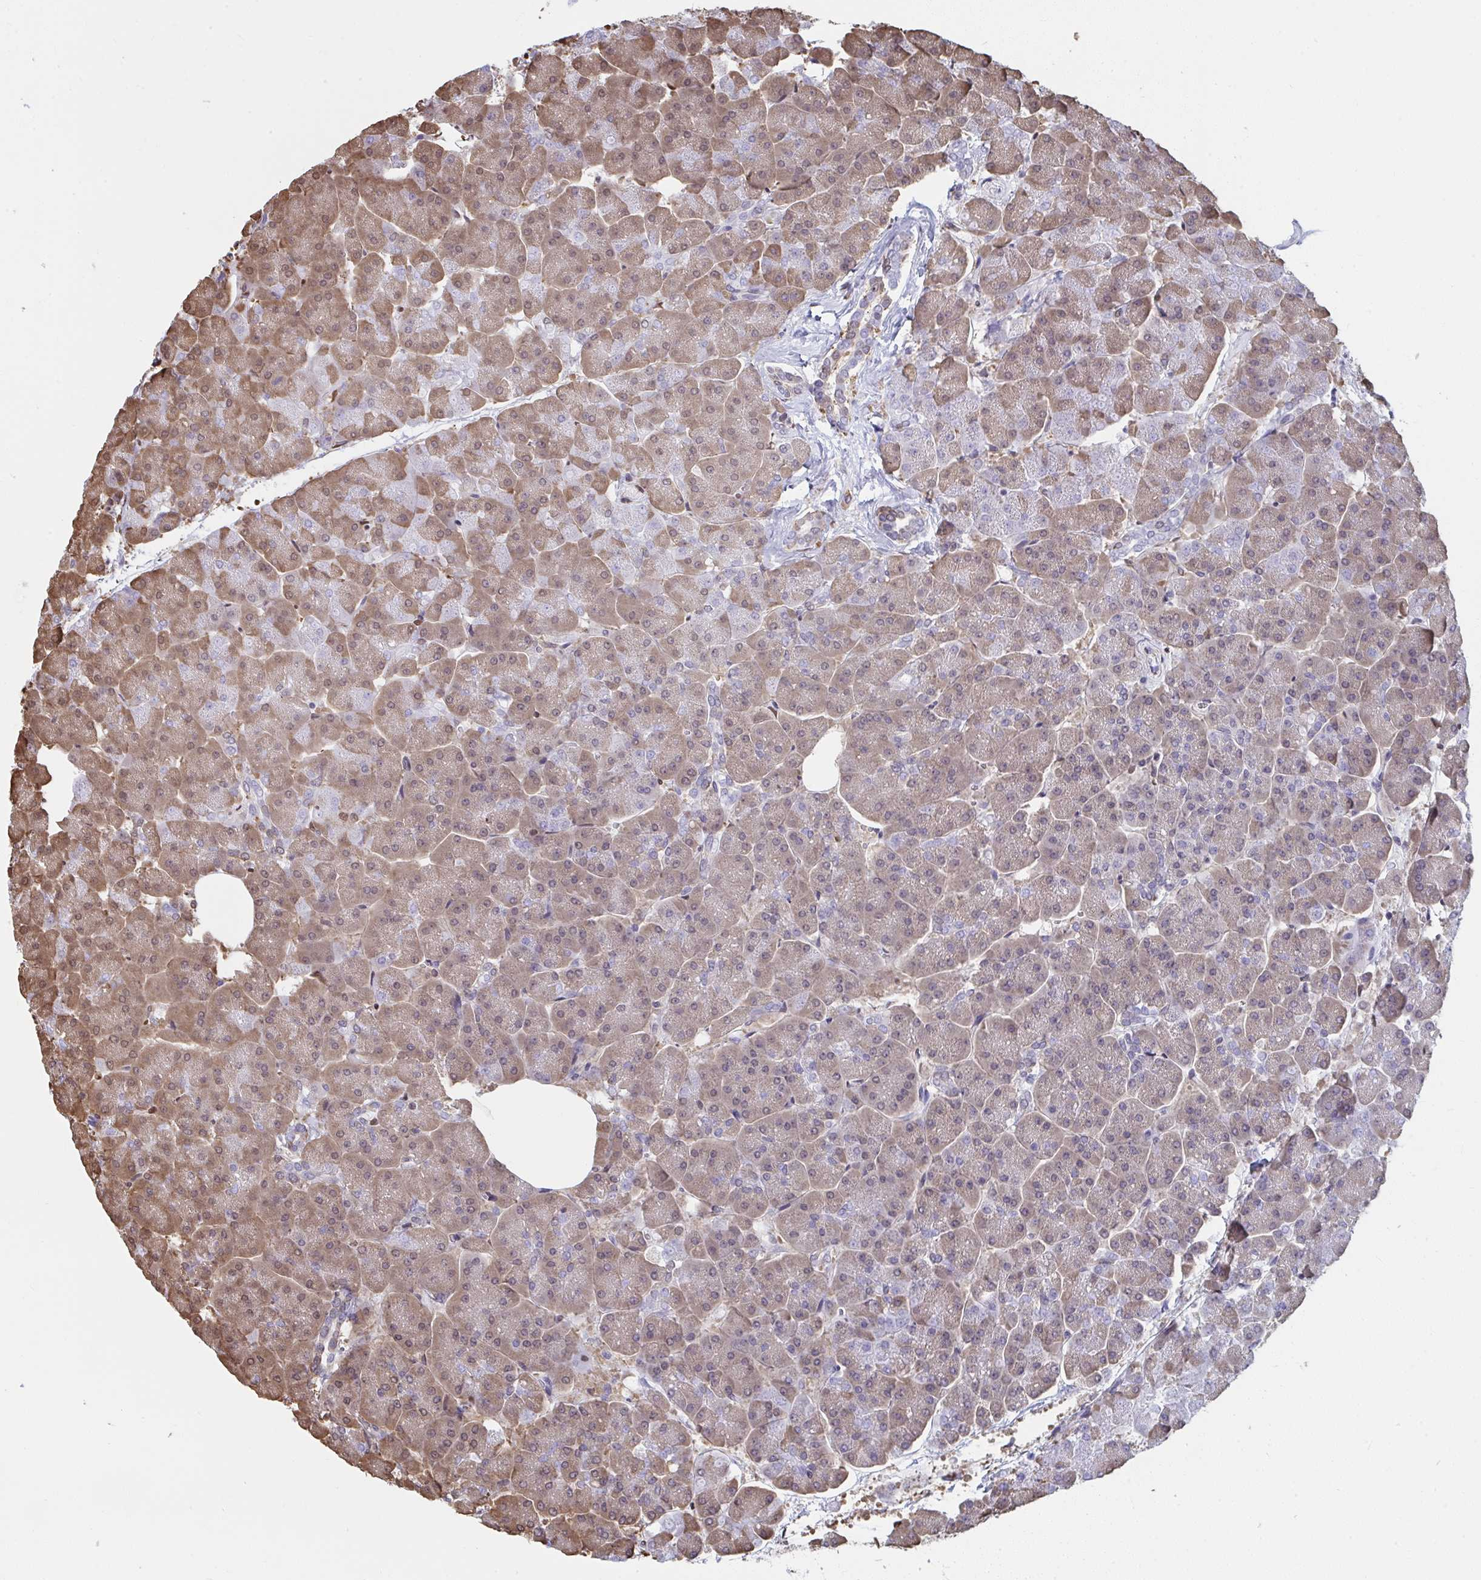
{"staining": {"intensity": "weak", "quantity": "25%-75%", "location": "cytoplasmic/membranous"}, "tissue": "pancreas", "cell_type": "Exocrine glandular cells", "image_type": "normal", "snomed": [{"axis": "morphology", "description": "Normal tissue, NOS"}, {"axis": "topography", "description": "Pancreas"}, {"axis": "topography", "description": "Peripheral nerve tissue"}], "caption": "Exocrine glandular cells reveal low levels of weak cytoplasmic/membranous staining in approximately 25%-75% of cells in normal human pancreas. Using DAB (brown) and hematoxylin (blue) stains, captured at high magnification using brightfield microscopy.", "gene": "SYNCRIP", "patient": {"sex": "male", "age": 54}}